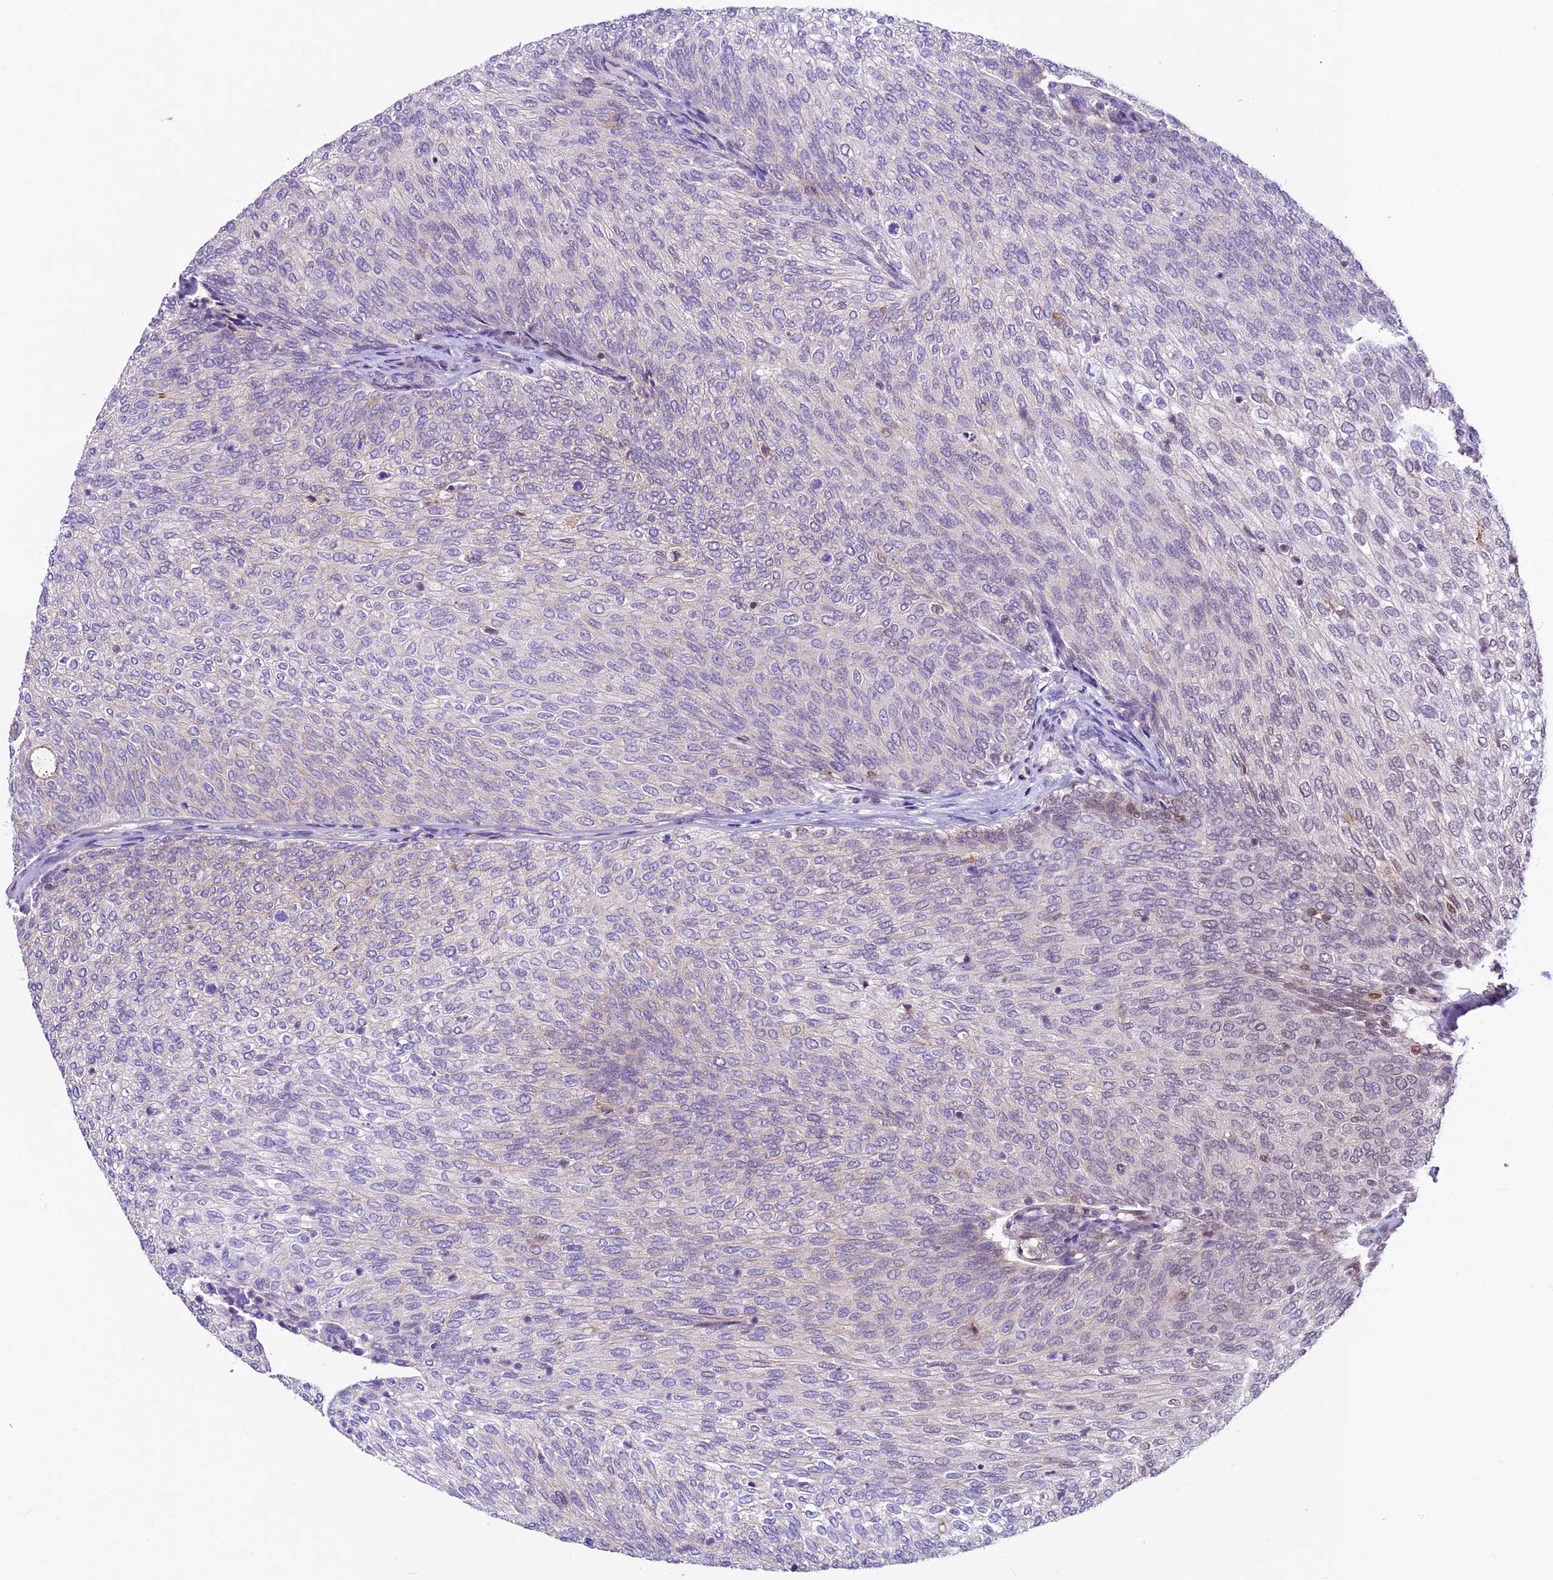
{"staining": {"intensity": "negative", "quantity": "none", "location": "none"}, "tissue": "urothelial cancer", "cell_type": "Tumor cells", "image_type": "cancer", "snomed": [{"axis": "morphology", "description": "Urothelial carcinoma, Low grade"}, {"axis": "topography", "description": "Urinary bladder"}], "caption": "The immunohistochemistry micrograph has no significant staining in tumor cells of urothelial cancer tissue.", "gene": "SHKBP1", "patient": {"sex": "female", "age": 79}}